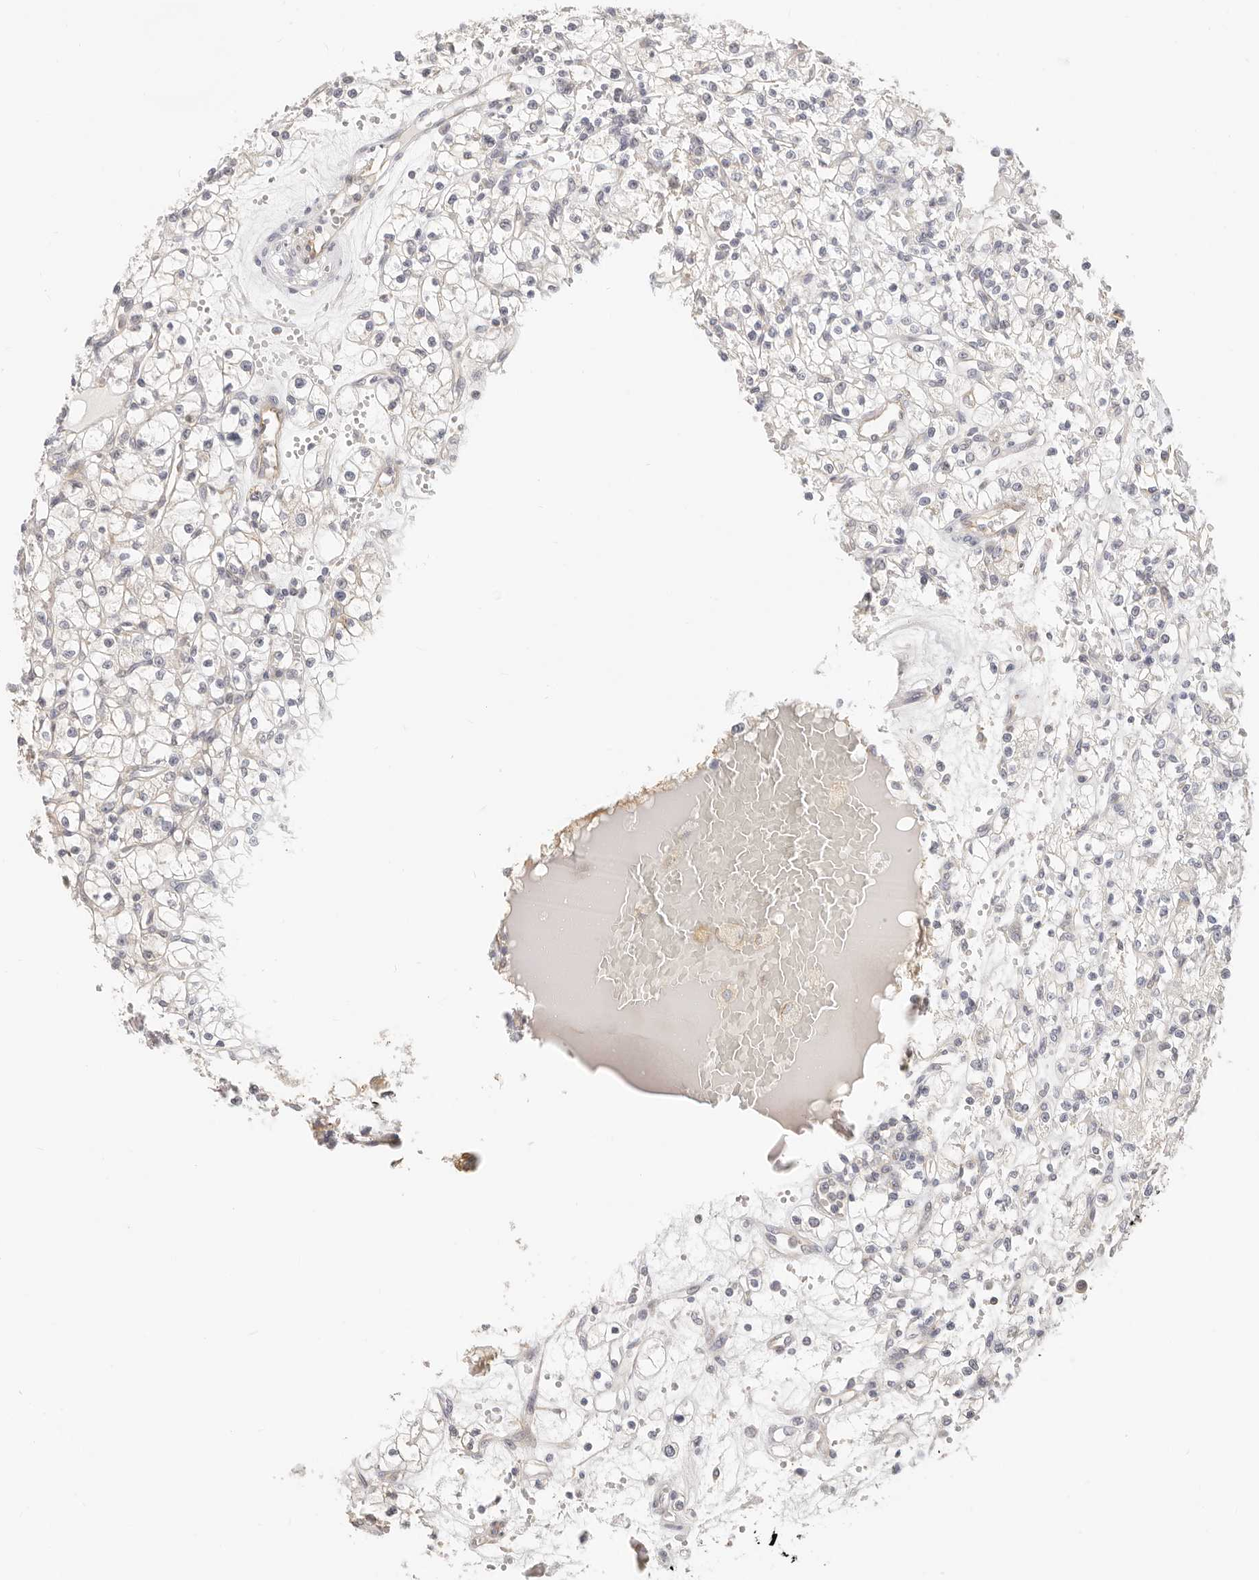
{"staining": {"intensity": "negative", "quantity": "none", "location": "none"}, "tissue": "renal cancer", "cell_type": "Tumor cells", "image_type": "cancer", "snomed": [{"axis": "morphology", "description": "Adenocarcinoma, NOS"}, {"axis": "topography", "description": "Kidney"}], "caption": "This photomicrograph is of adenocarcinoma (renal) stained with immunohistochemistry (IHC) to label a protein in brown with the nuclei are counter-stained blue. There is no positivity in tumor cells. (DAB IHC with hematoxylin counter stain).", "gene": "DTNBP1", "patient": {"sex": "female", "age": 59}}